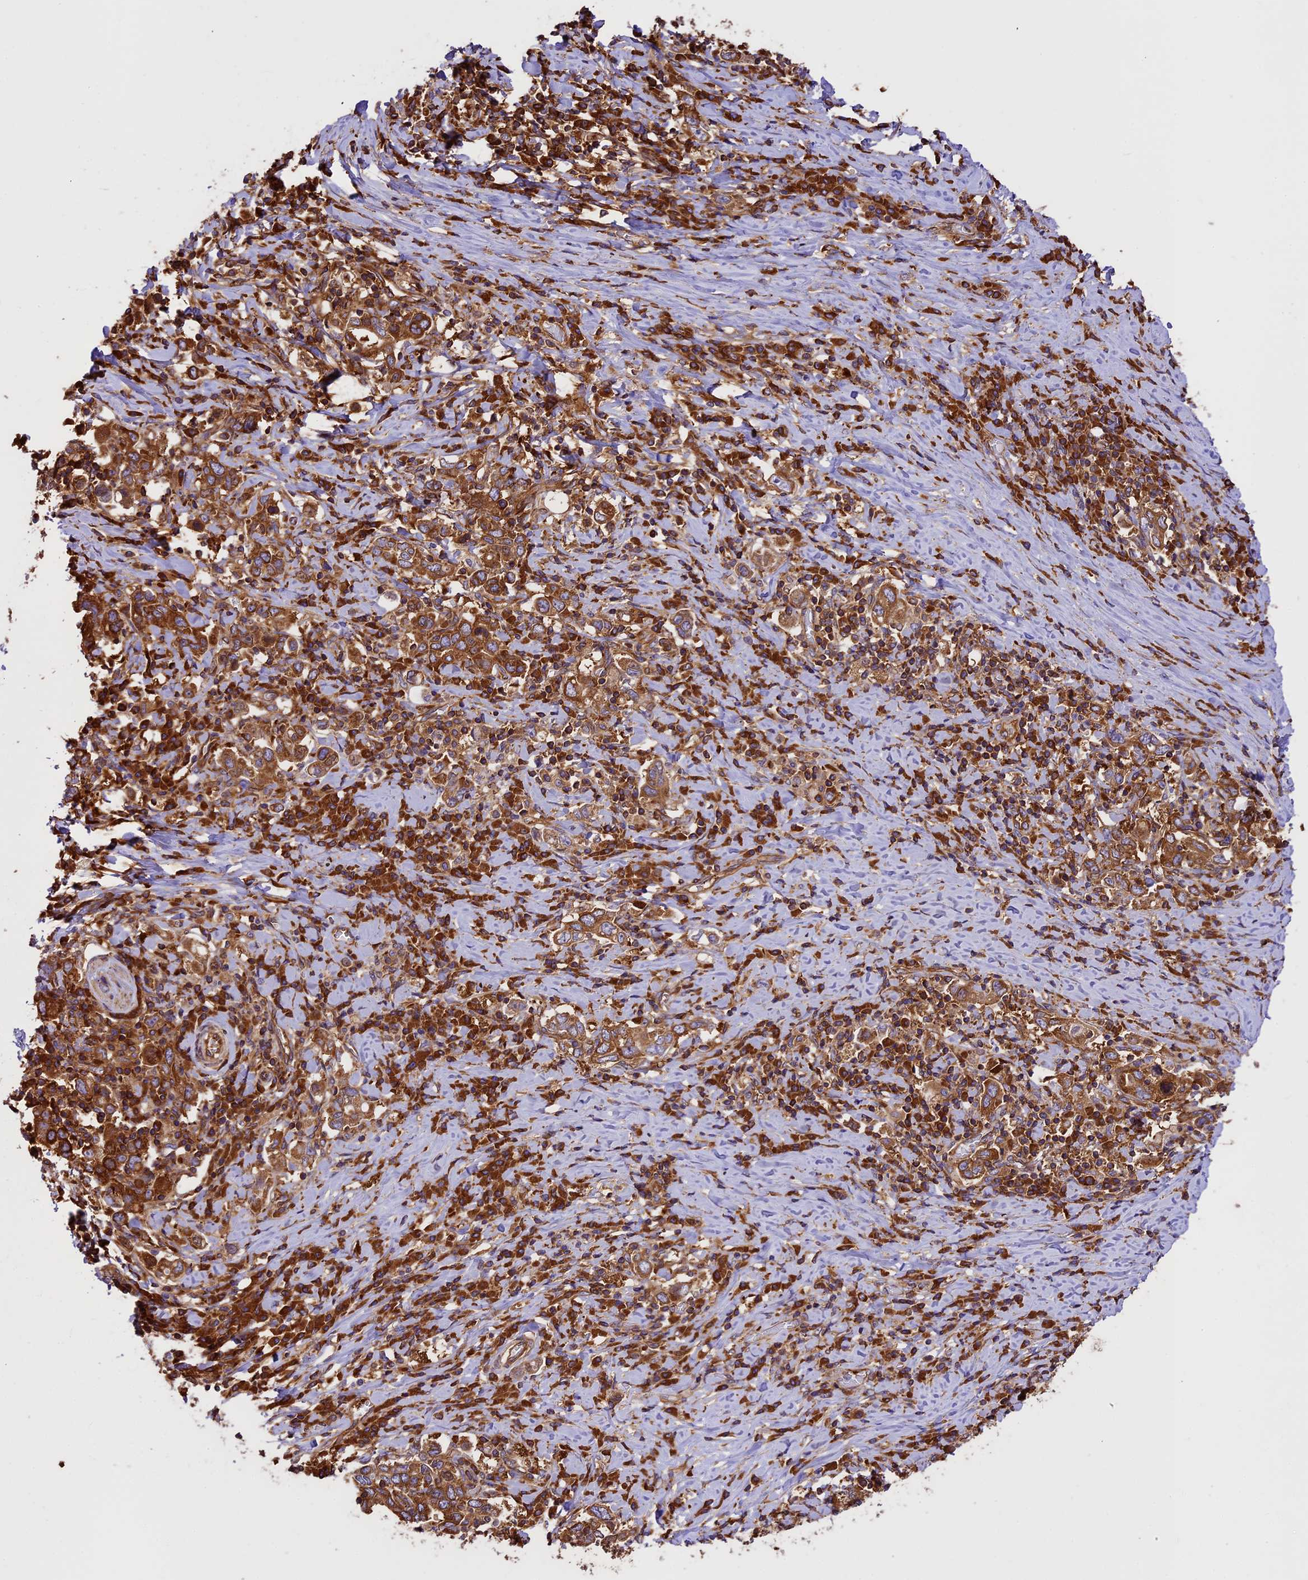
{"staining": {"intensity": "moderate", "quantity": ">75%", "location": "cytoplasmic/membranous"}, "tissue": "stomach cancer", "cell_type": "Tumor cells", "image_type": "cancer", "snomed": [{"axis": "morphology", "description": "Adenocarcinoma, NOS"}, {"axis": "topography", "description": "Stomach, upper"}, {"axis": "topography", "description": "Stomach"}], "caption": "Human stomach cancer (adenocarcinoma) stained with a protein marker shows moderate staining in tumor cells.", "gene": "KARS1", "patient": {"sex": "male", "age": 62}}